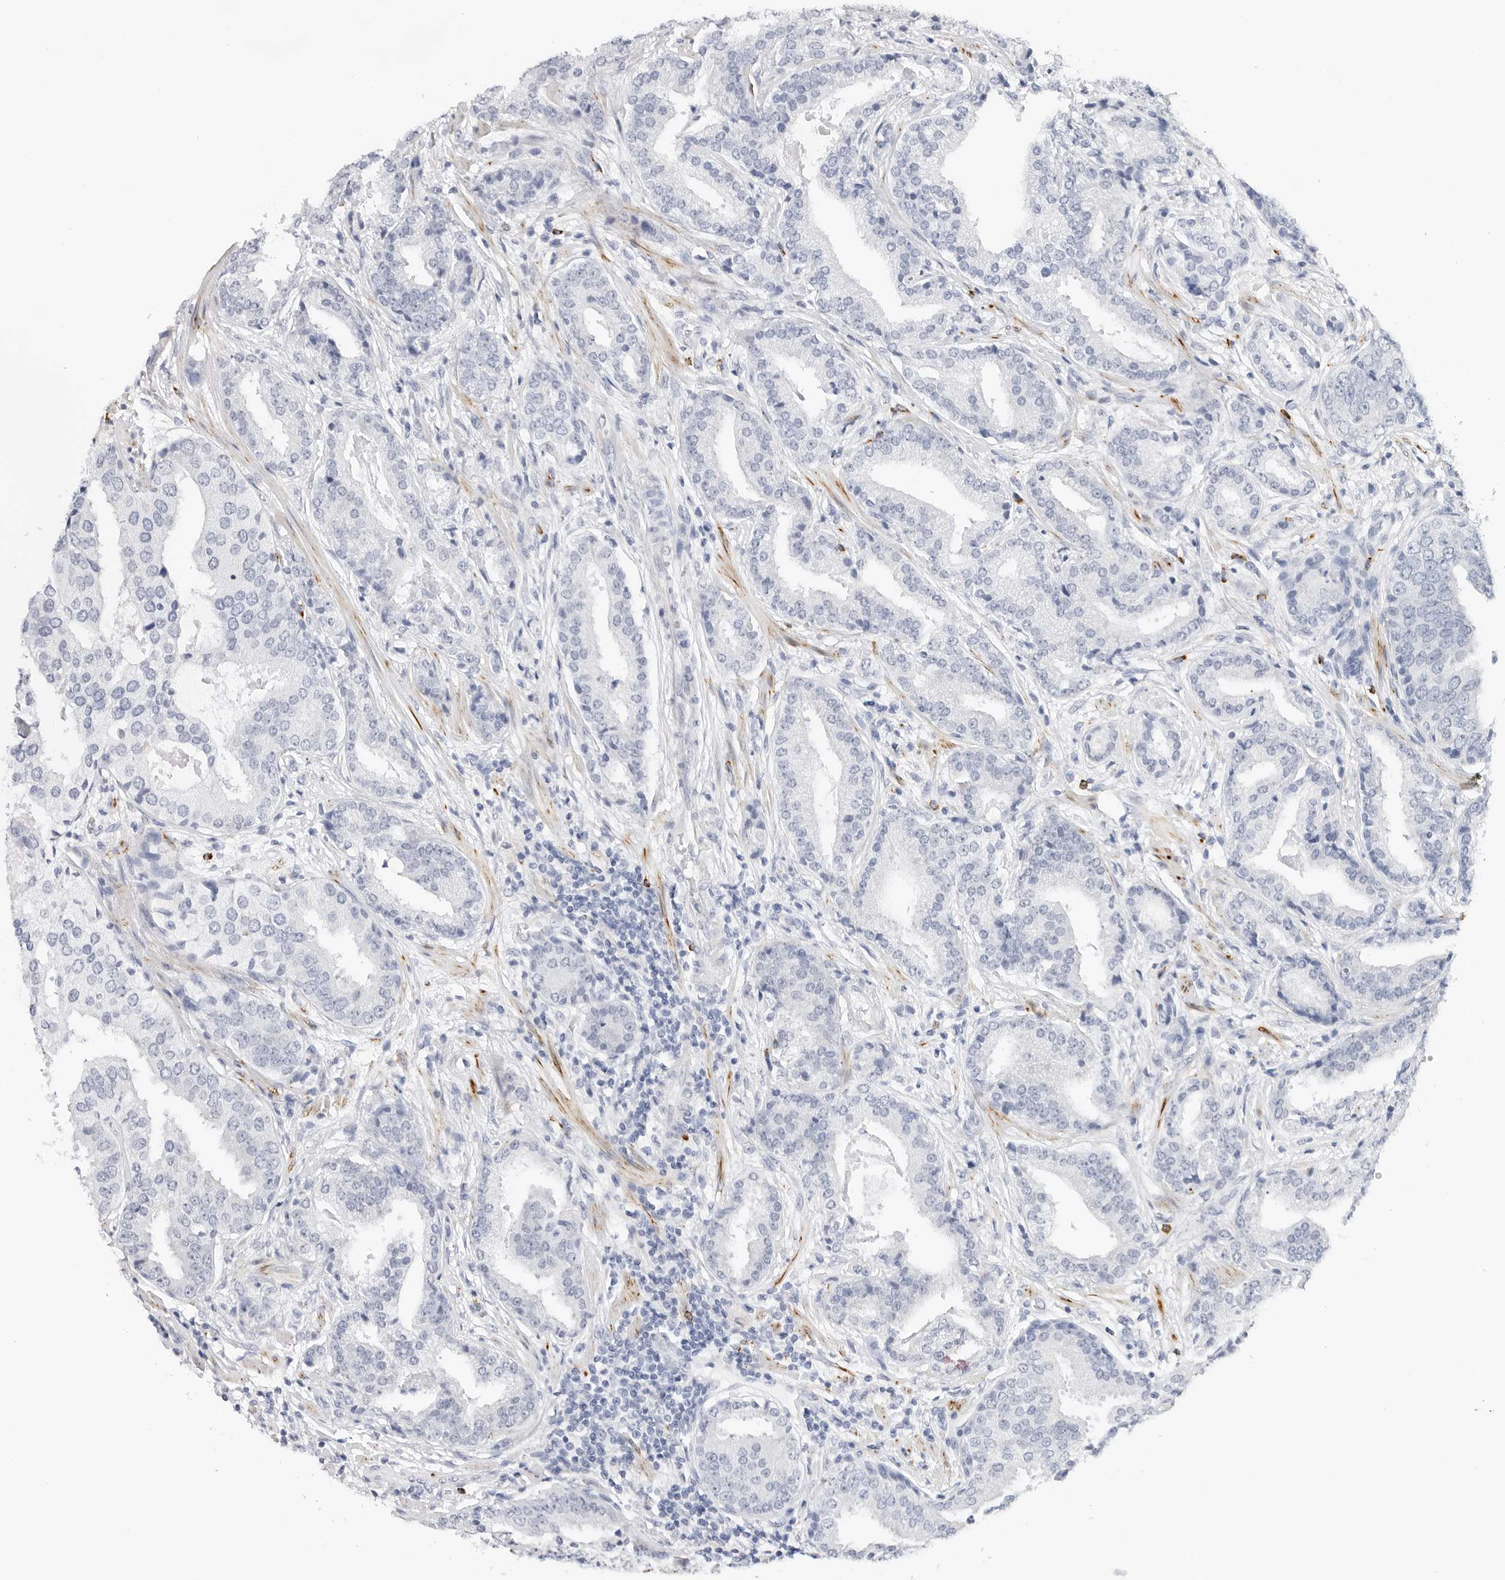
{"staining": {"intensity": "negative", "quantity": "none", "location": "none"}, "tissue": "prostate cancer", "cell_type": "Tumor cells", "image_type": "cancer", "snomed": [{"axis": "morphology", "description": "Adenocarcinoma, Low grade"}, {"axis": "topography", "description": "Prostate"}], "caption": "Immunohistochemical staining of prostate cancer (adenocarcinoma (low-grade)) reveals no significant positivity in tumor cells.", "gene": "HSPB7", "patient": {"sex": "male", "age": 67}}